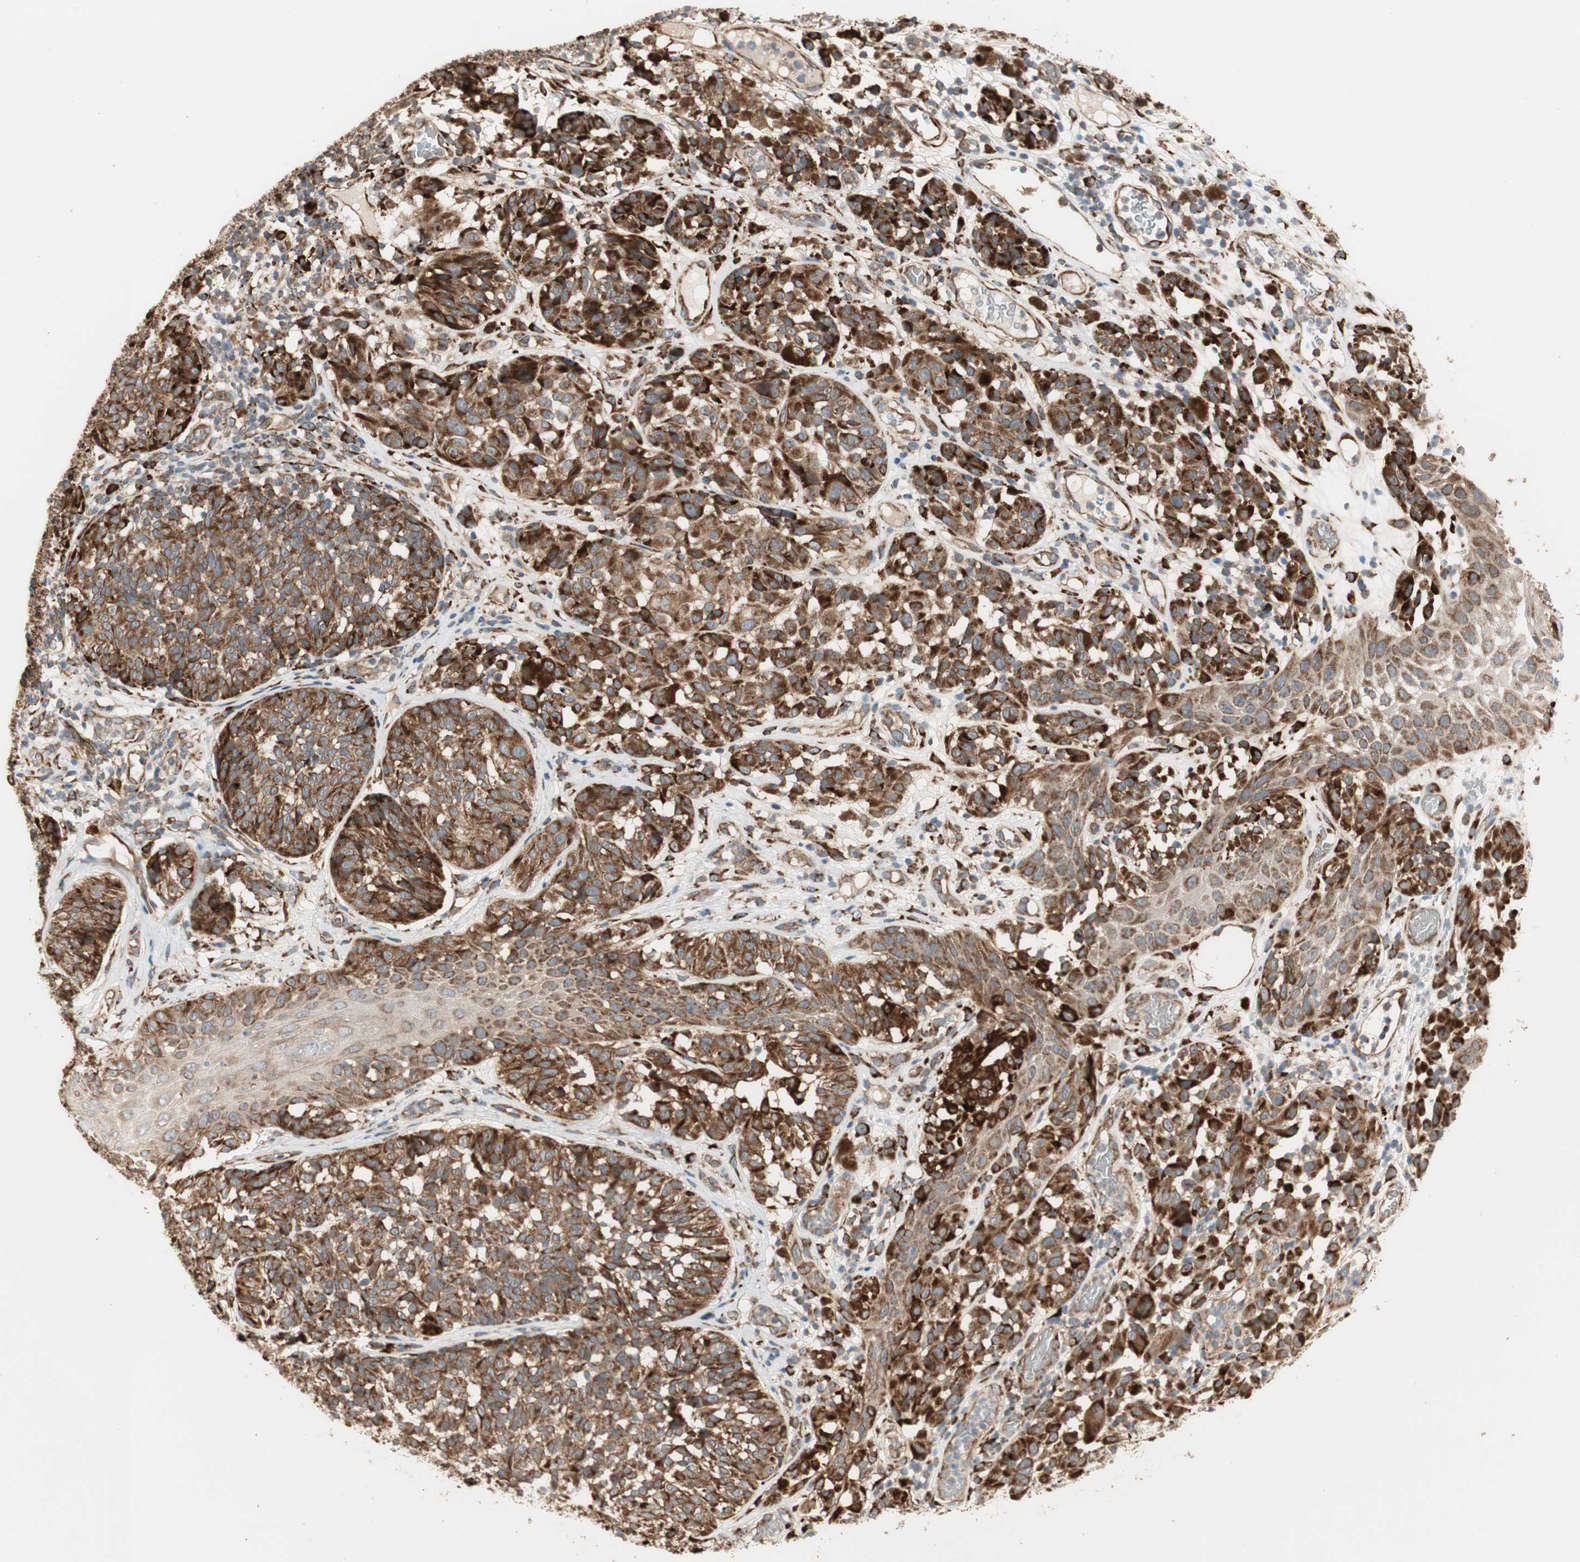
{"staining": {"intensity": "strong", "quantity": ">75%", "location": "cytoplasmic/membranous"}, "tissue": "melanoma", "cell_type": "Tumor cells", "image_type": "cancer", "snomed": [{"axis": "morphology", "description": "Malignant melanoma, NOS"}, {"axis": "topography", "description": "Skin"}], "caption": "IHC staining of malignant melanoma, which reveals high levels of strong cytoplasmic/membranous expression in approximately >75% of tumor cells indicating strong cytoplasmic/membranous protein positivity. The staining was performed using DAB (3,3'-diaminobenzidine) (brown) for protein detection and nuclei were counterstained in hematoxylin (blue).", "gene": "P4HA1", "patient": {"sex": "female", "age": 46}}